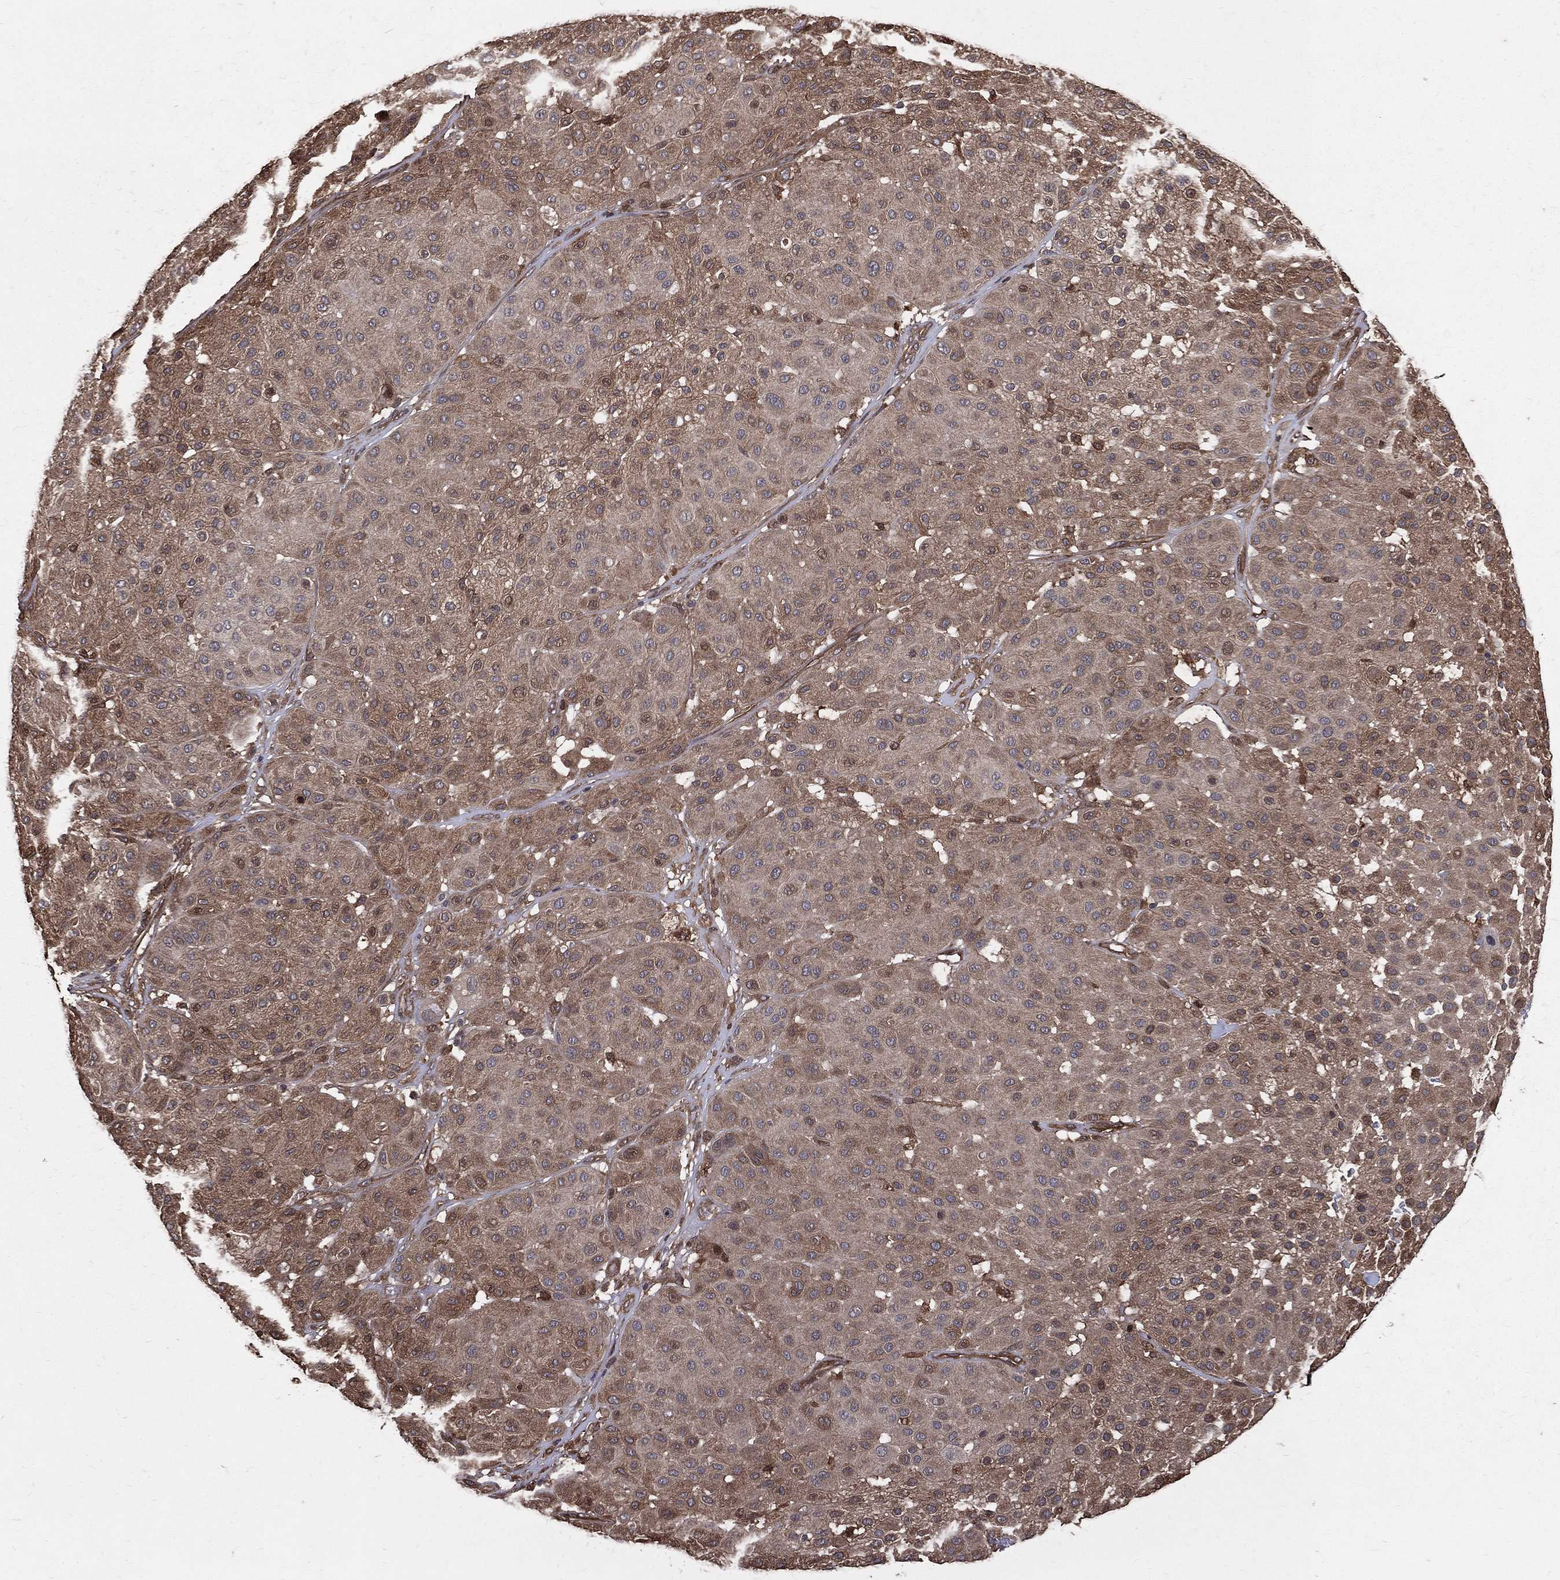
{"staining": {"intensity": "weak", "quantity": "25%-75%", "location": "cytoplasmic/membranous"}, "tissue": "melanoma", "cell_type": "Tumor cells", "image_type": "cancer", "snomed": [{"axis": "morphology", "description": "Malignant melanoma, Metastatic site"}, {"axis": "topography", "description": "Smooth muscle"}], "caption": "DAB immunohistochemical staining of human malignant melanoma (metastatic site) demonstrates weak cytoplasmic/membranous protein expression in approximately 25%-75% of tumor cells.", "gene": "DPYSL2", "patient": {"sex": "male", "age": 41}}